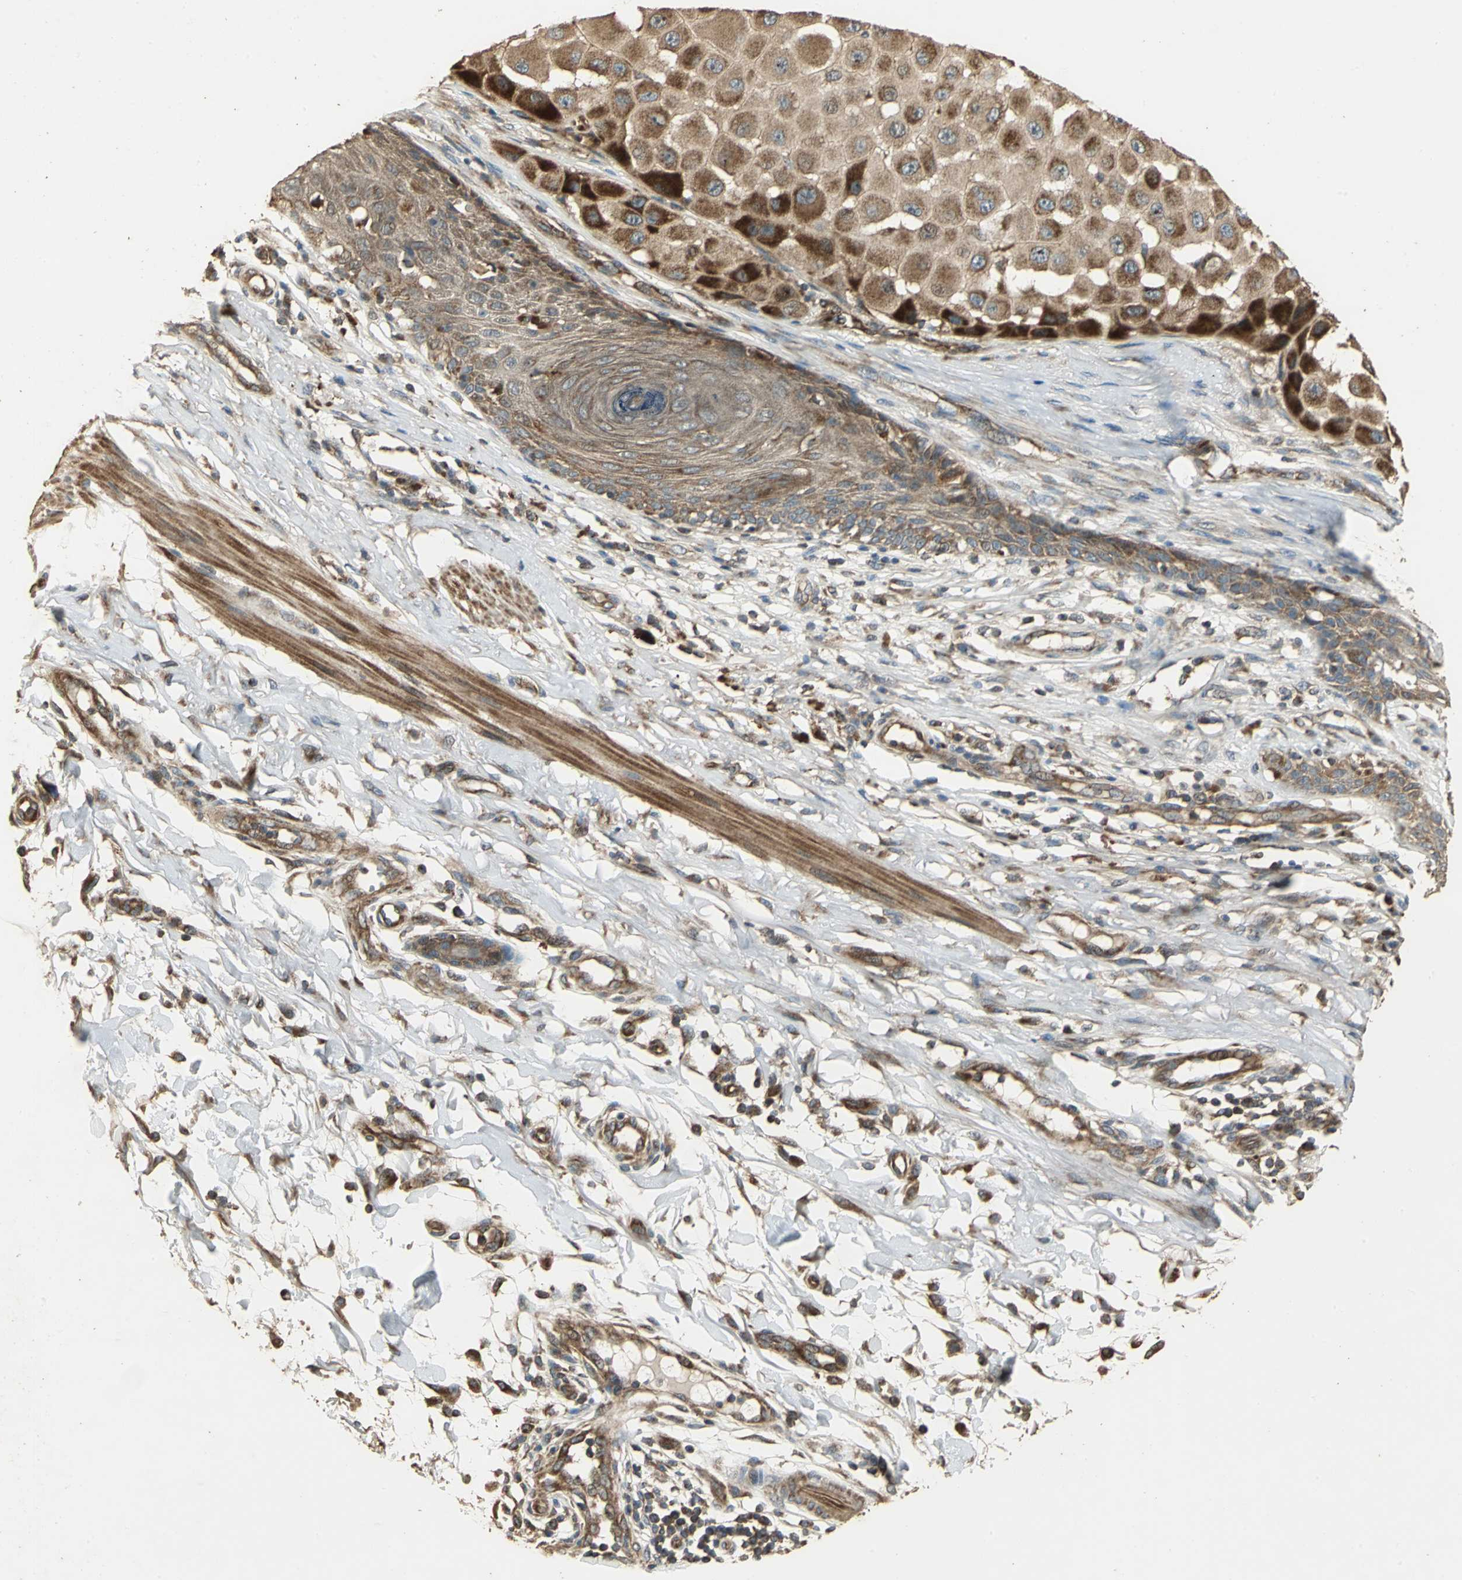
{"staining": {"intensity": "strong", "quantity": ">75%", "location": "cytoplasmic/membranous"}, "tissue": "melanoma", "cell_type": "Tumor cells", "image_type": "cancer", "snomed": [{"axis": "morphology", "description": "Malignant melanoma, NOS"}, {"axis": "topography", "description": "Skin"}], "caption": "Melanoma was stained to show a protein in brown. There is high levels of strong cytoplasmic/membranous positivity in approximately >75% of tumor cells. The staining is performed using DAB (3,3'-diaminobenzidine) brown chromogen to label protein expression. The nuclei are counter-stained blue using hematoxylin.", "gene": "KANK1", "patient": {"sex": "female", "age": 81}}